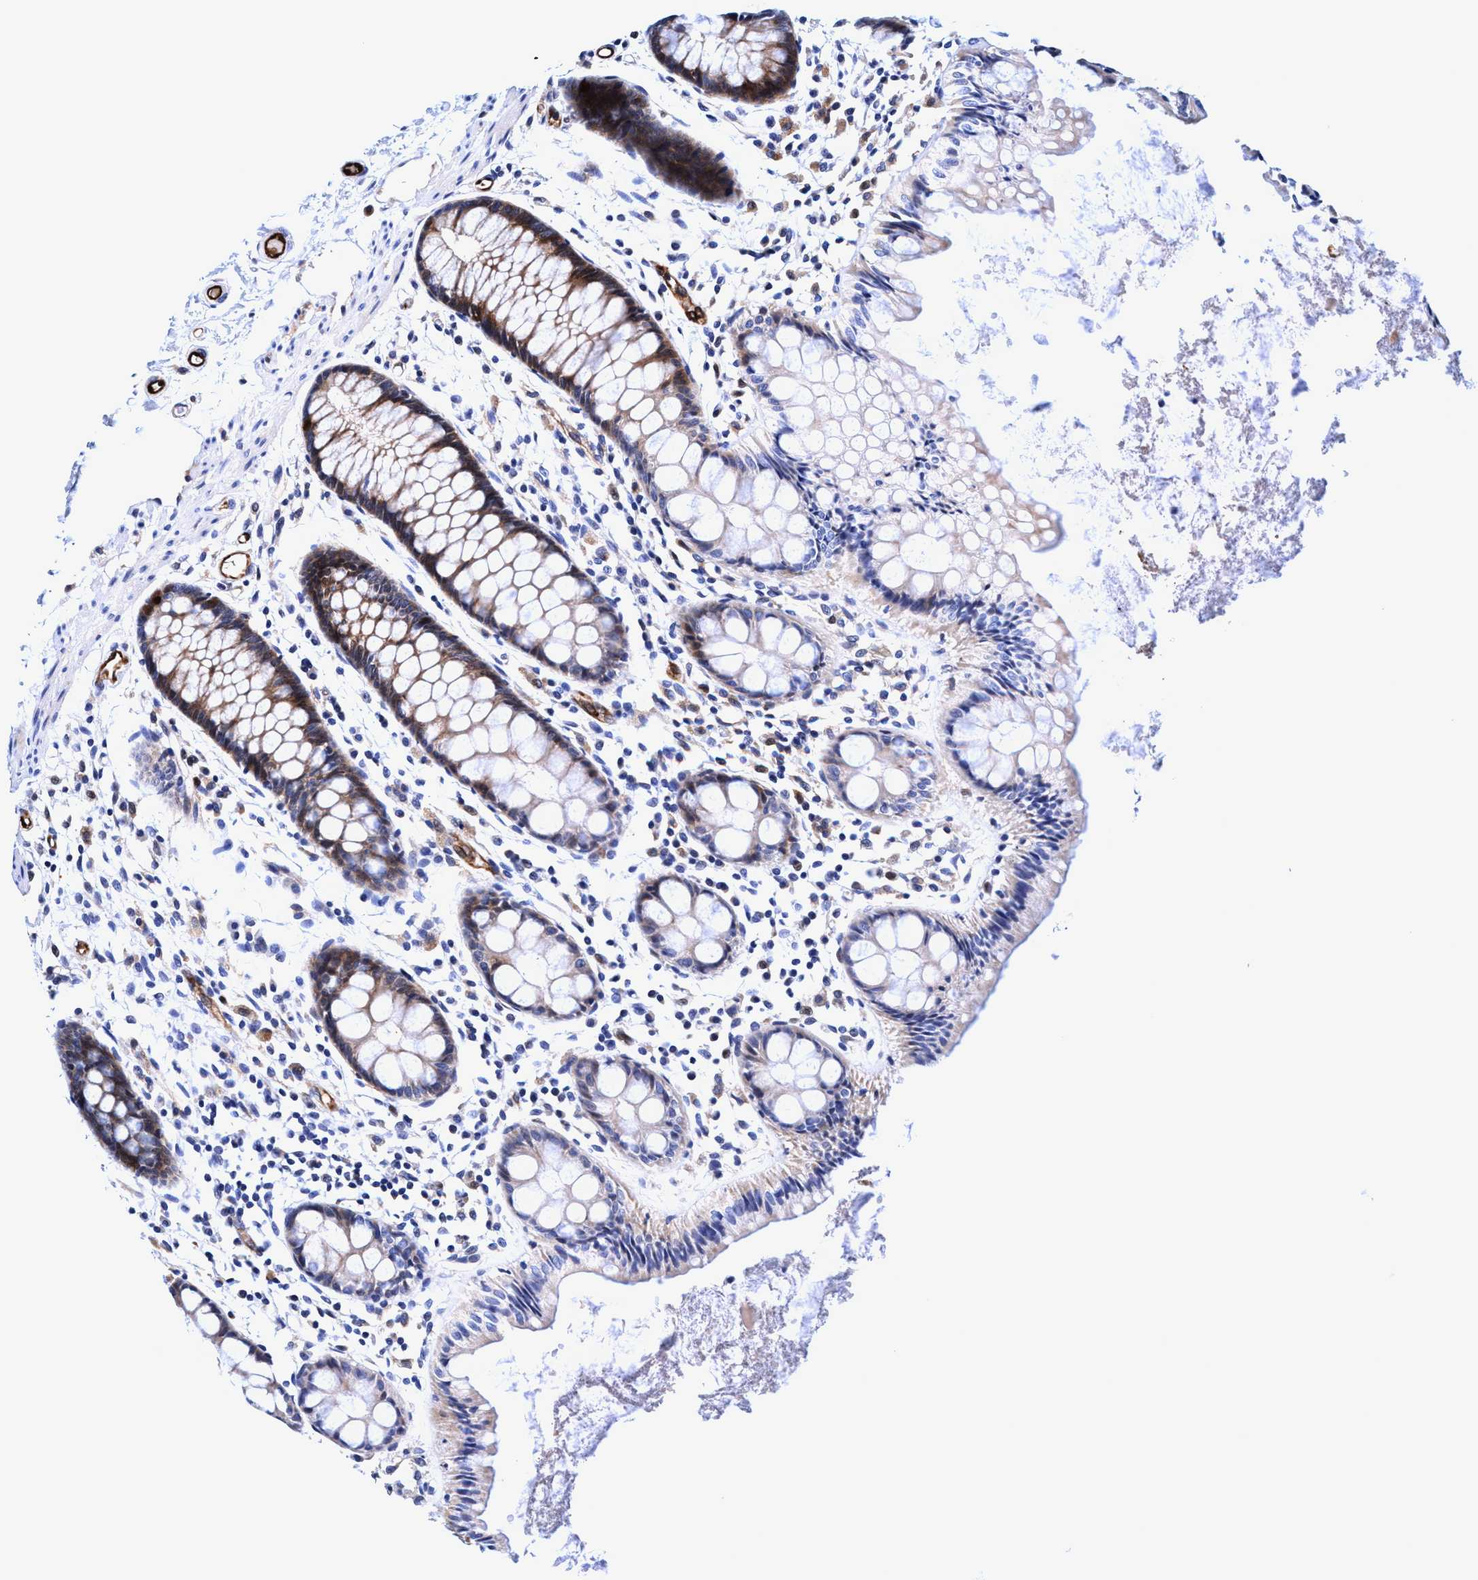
{"staining": {"intensity": "moderate", "quantity": "25%-75%", "location": "cytoplasmic/membranous"}, "tissue": "rectum", "cell_type": "Glandular cells", "image_type": "normal", "snomed": [{"axis": "morphology", "description": "Normal tissue, NOS"}, {"axis": "topography", "description": "Rectum"}], "caption": "Immunohistochemistry (IHC) photomicrograph of normal rectum stained for a protein (brown), which displays medium levels of moderate cytoplasmic/membranous staining in about 25%-75% of glandular cells.", "gene": "UBALD2", "patient": {"sex": "female", "age": 66}}